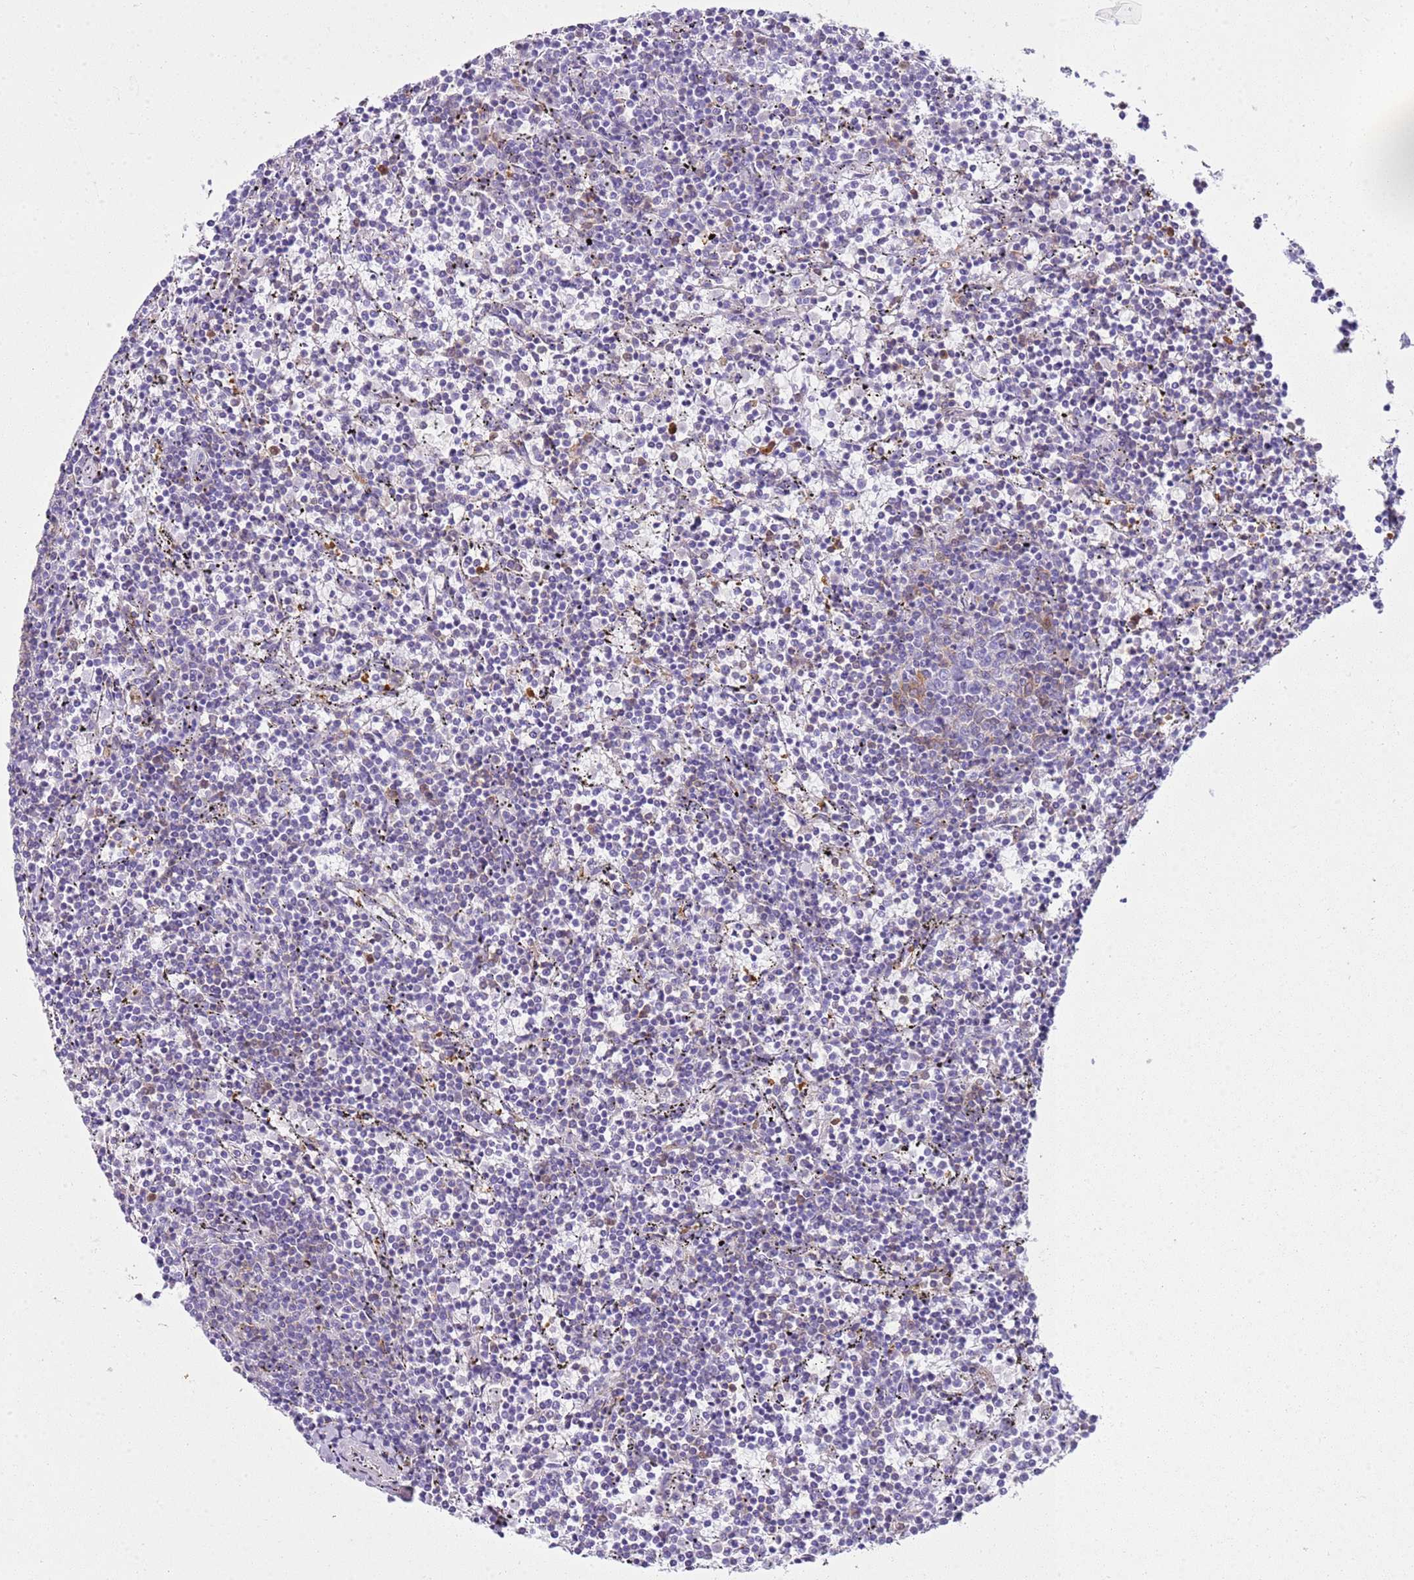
{"staining": {"intensity": "negative", "quantity": "none", "location": "none"}, "tissue": "lymphoma", "cell_type": "Tumor cells", "image_type": "cancer", "snomed": [{"axis": "morphology", "description": "Malignant lymphoma, non-Hodgkin's type, Low grade"}, {"axis": "topography", "description": "Spleen"}], "caption": "Tumor cells are negative for protein expression in human low-grade malignant lymphoma, non-Hodgkin's type.", "gene": "SNX21", "patient": {"sex": "female", "age": 50}}